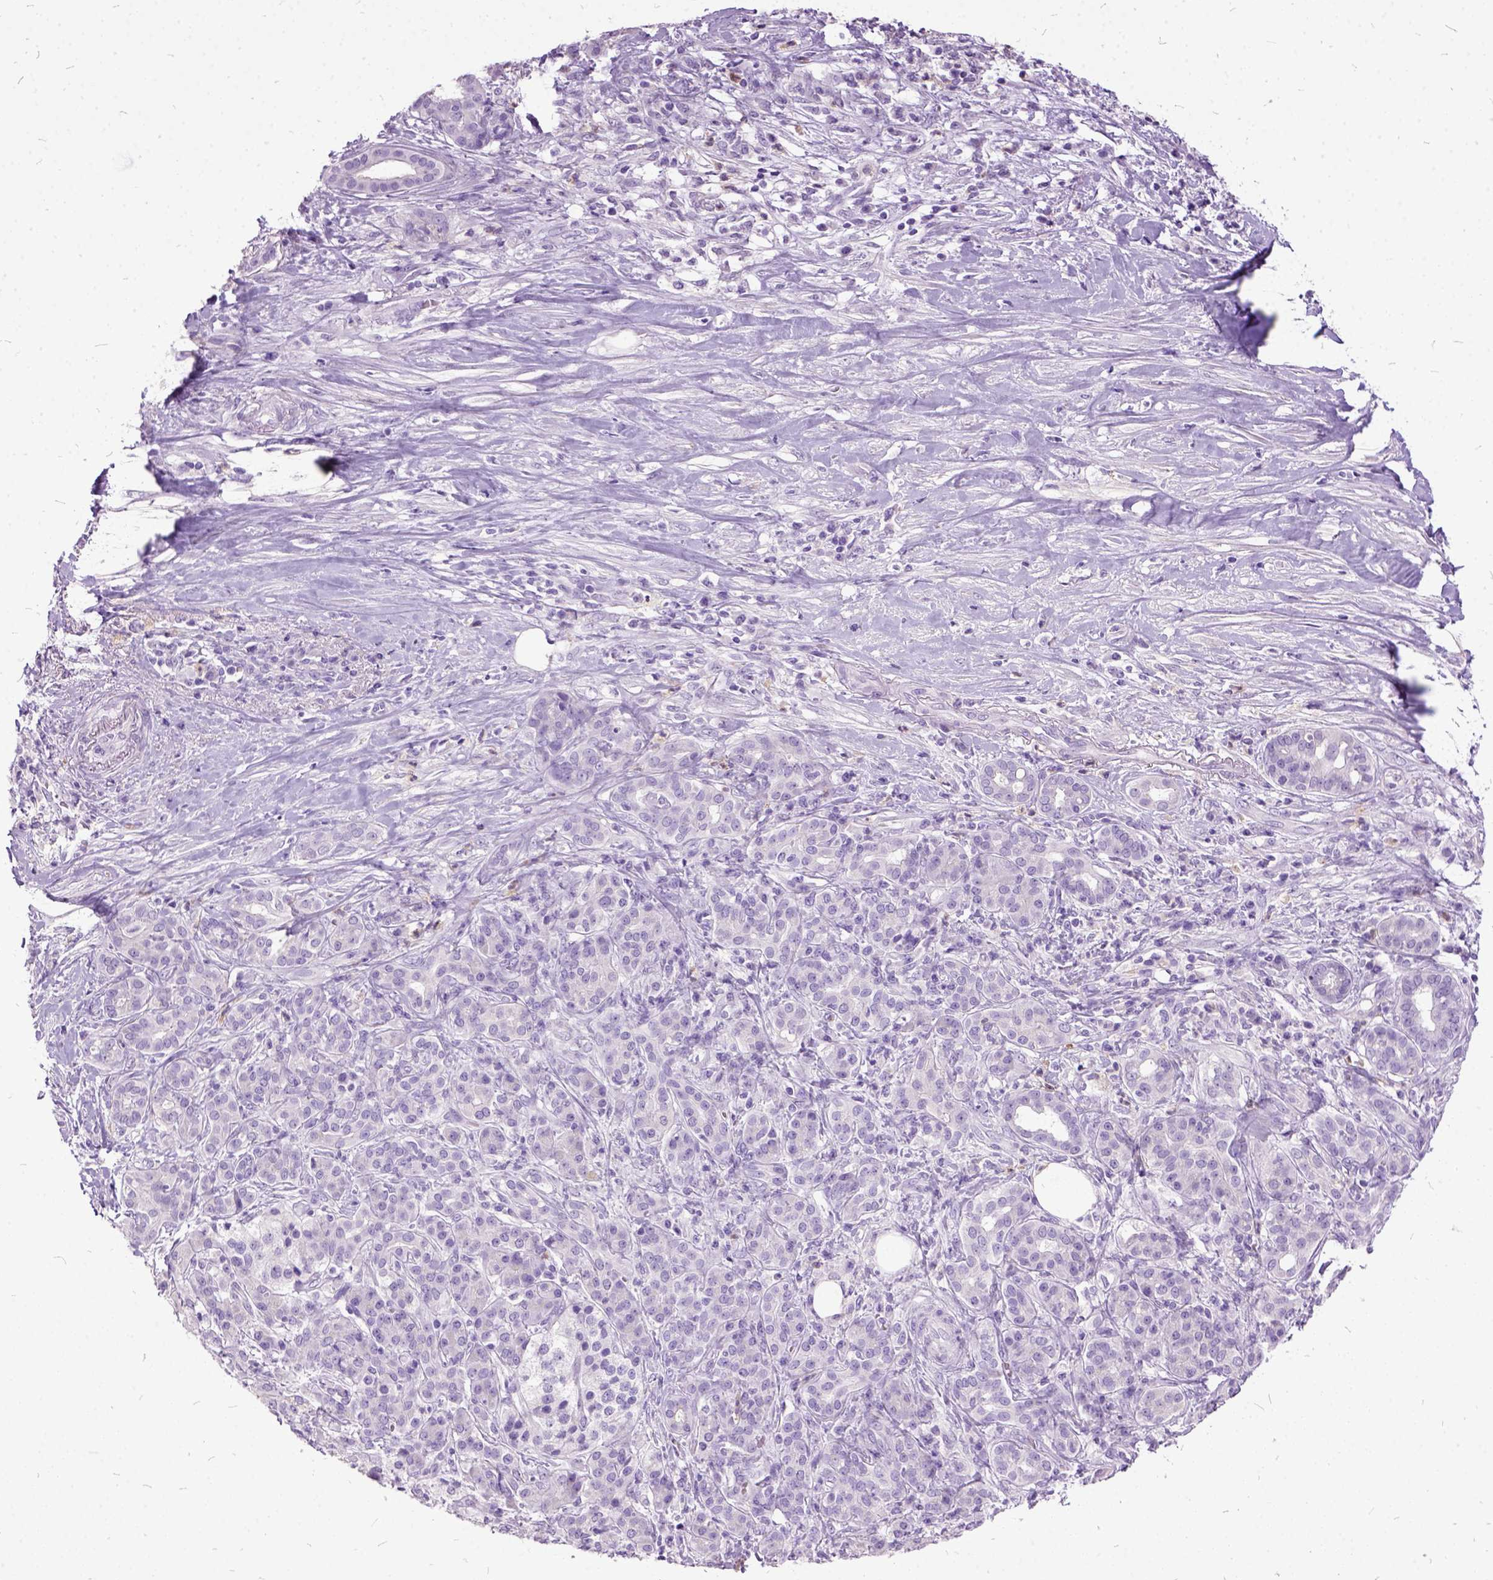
{"staining": {"intensity": "negative", "quantity": "none", "location": "none"}, "tissue": "pancreatic cancer", "cell_type": "Tumor cells", "image_type": "cancer", "snomed": [{"axis": "morphology", "description": "Normal tissue, NOS"}, {"axis": "morphology", "description": "Inflammation, NOS"}, {"axis": "morphology", "description": "Adenocarcinoma, NOS"}, {"axis": "topography", "description": "Pancreas"}], "caption": "DAB (3,3'-diaminobenzidine) immunohistochemical staining of human adenocarcinoma (pancreatic) exhibits no significant expression in tumor cells.", "gene": "MME", "patient": {"sex": "male", "age": 57}}